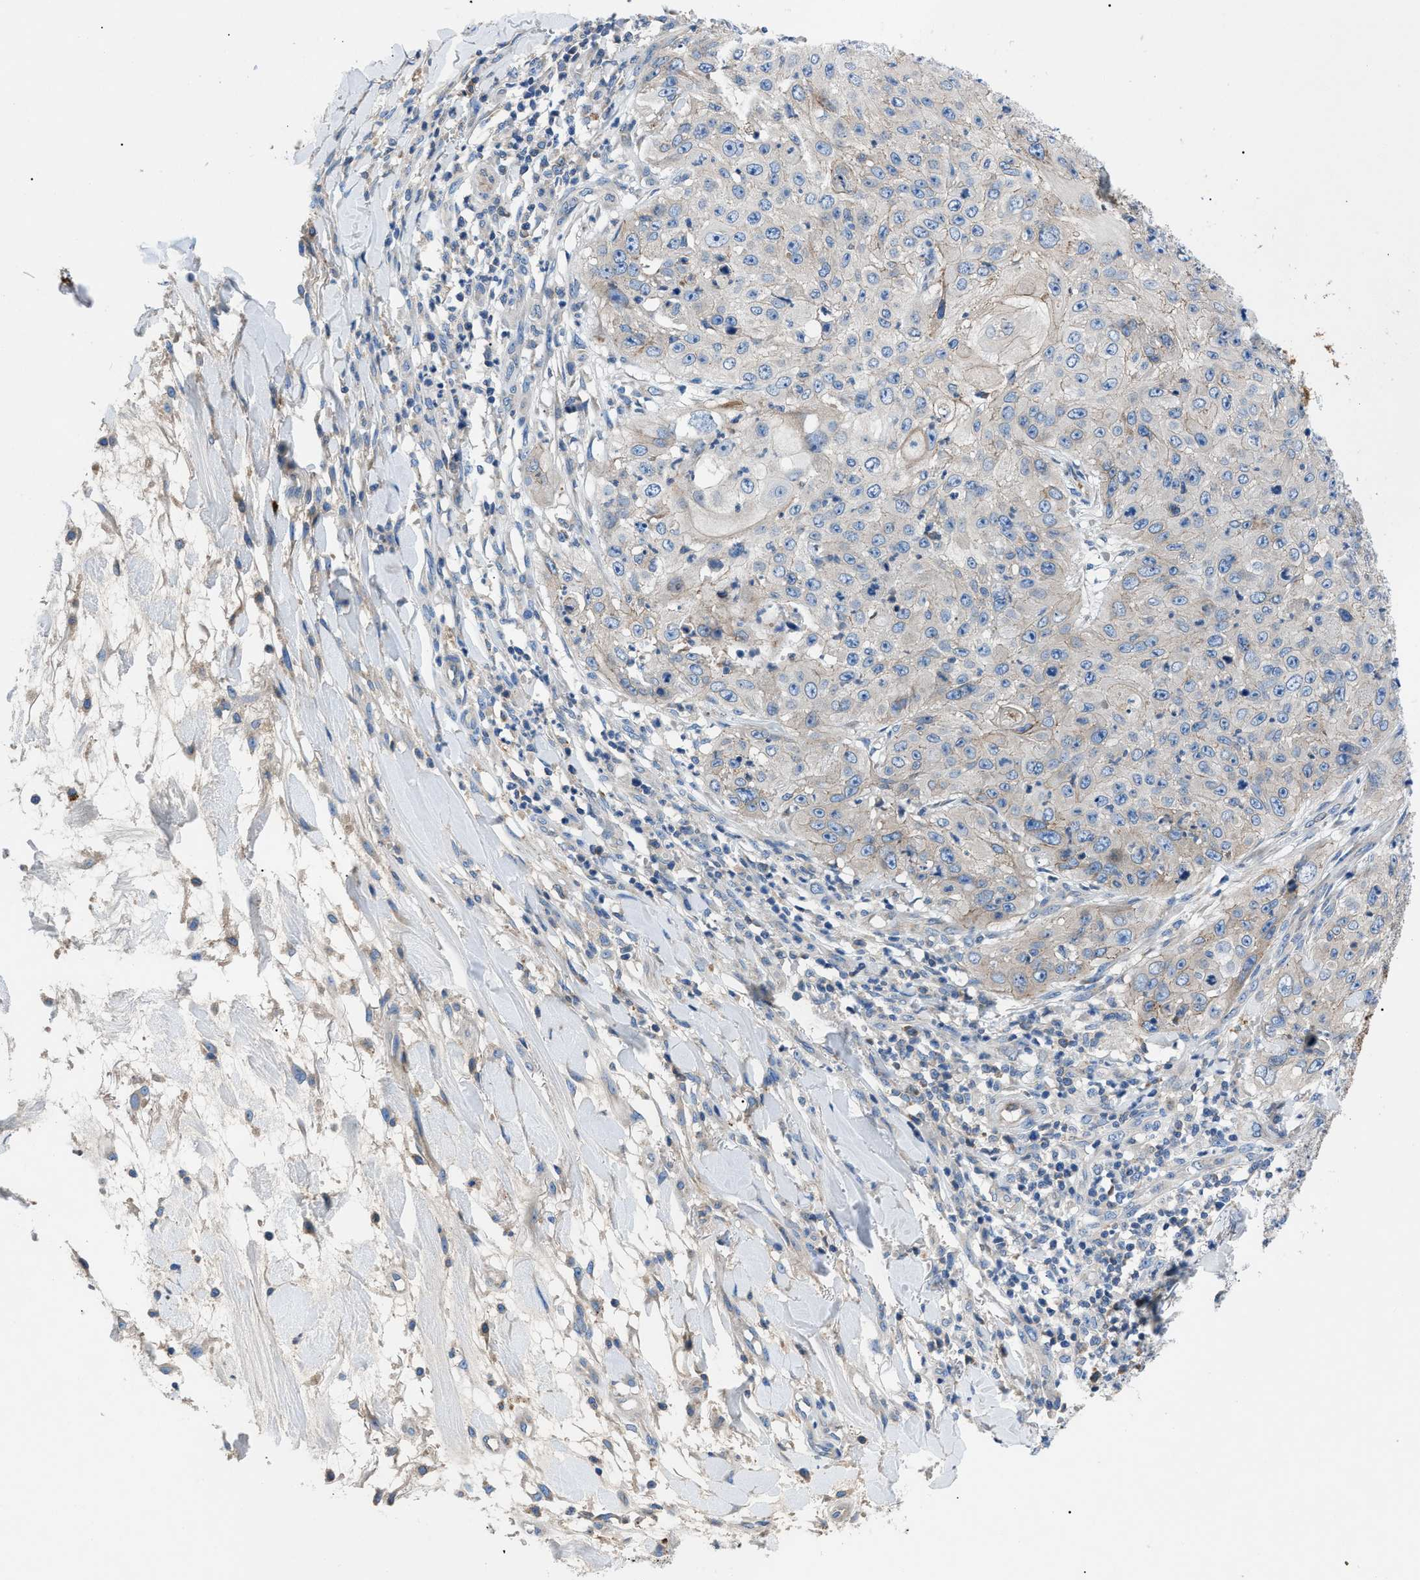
{"staining": {"intensity": "weak", "quantity": "<25%", "location": "cytoplasmic/membranous"}, "tissue": "skin cancer", "cell_type": "Tumor cells", "image_type": "cancer", "snomed": [{"axis": "morphology", "description": "Squamous cell carcinoma, NOS"}, {"axis": "topography", "description": "Skin"}], "caption": "A histopathology image of skin cancer (squamous cell carcinoma) stained for a protein exhibits no brown staining in tumor cells.", "gene": "ZDHHC24", "patient": {"sex": "female", "age": 80}}